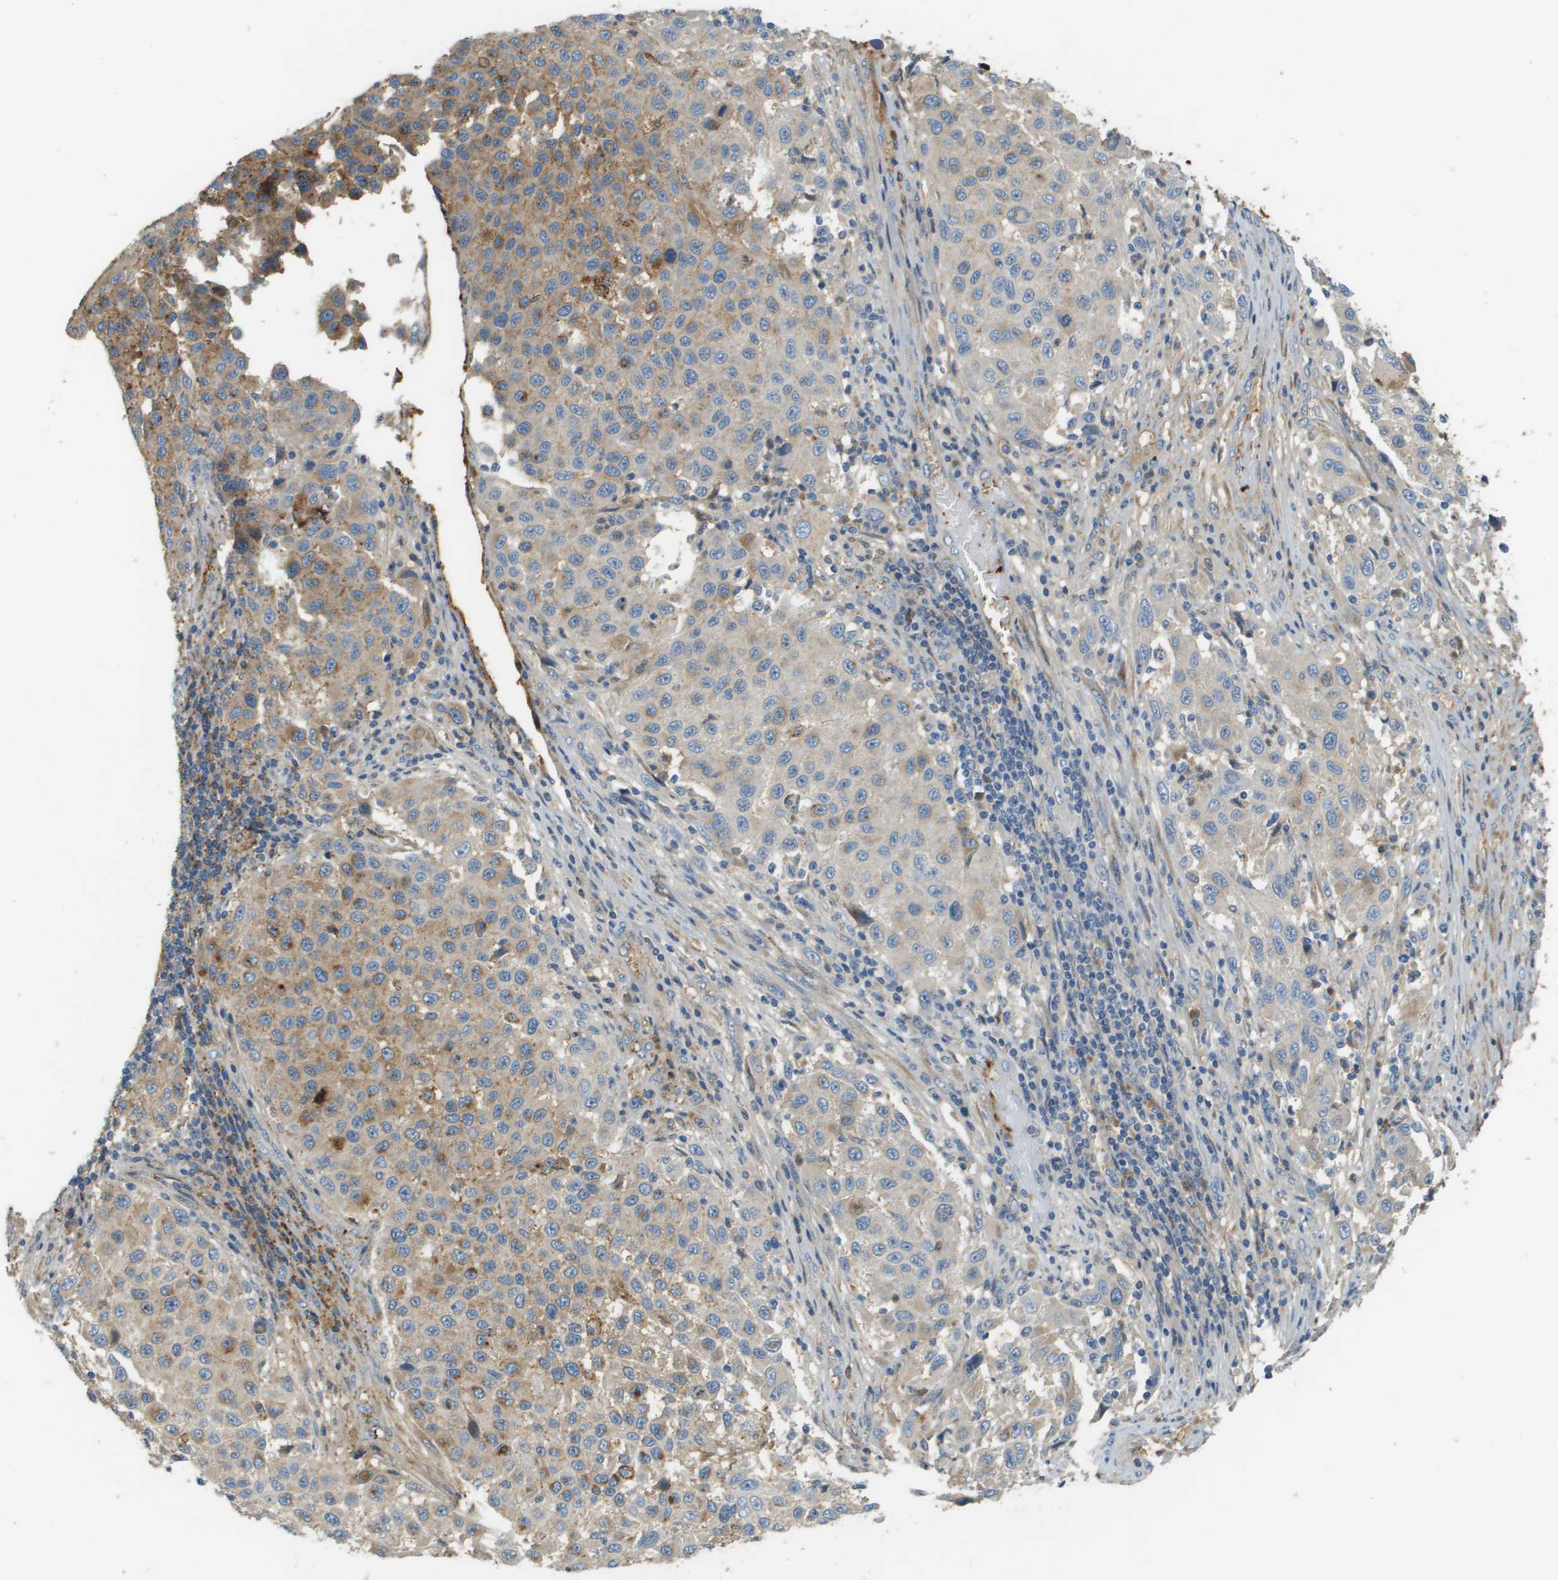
{"staining": {"intensity": "weak", "quantity": "25%-75%", "location": "cytoplasmic/membranous"}, "tissue": "melanoma", "cell_type": "Tumor cells", "image_type": "cancer", "snomed": [{"axis": "morphology", "description": "Malignant melanoma, Metastatic site"}, {"axis": "topography", "description": "Lymph node"}], "caption": "About 25%-75% of tumor cells in human malignant melanoma (metastatic site) display weak cytoplasmic/membranous protein positivity as visualized by brown immunohistochemical staining.", "gene": "DCN", "patient": {"sex": "male", "age": 61}}